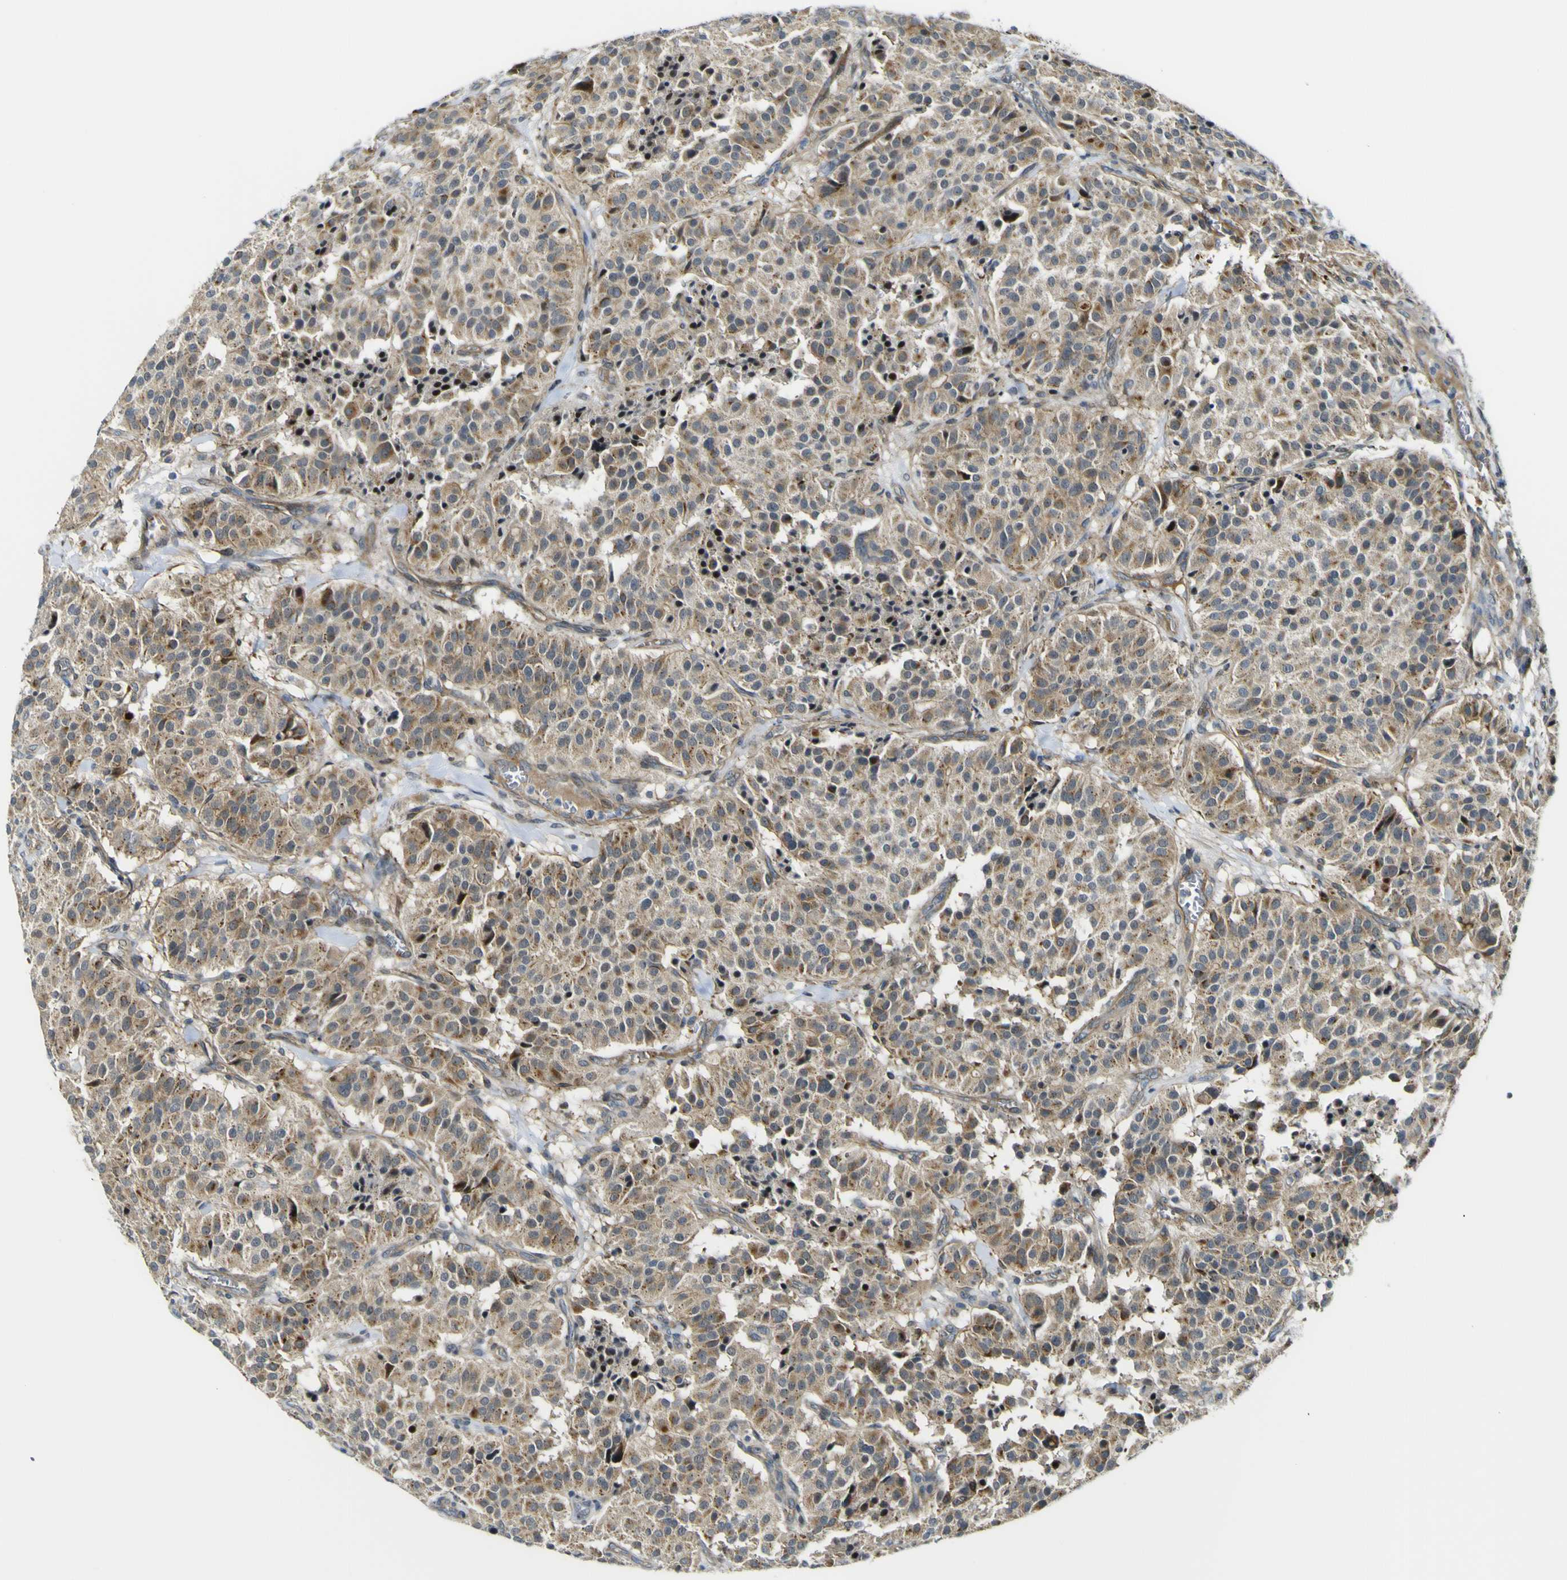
{"staining": {"intensity": "moderate", "quantity": ">75%", "location": "cytoplasmic/membranous"}, "tissue": "carcinoid", "cell_type": "Tumor cells", "image_type": "cancer", "snomed": [{"axis": "morphology", "description": "Carcinoid, malignant, NOS"}, {"axis": "topography", "description": "Lung"}], "caption": "A high-resolution image shows immunohistochemistry staining of carcinoid, which displays moderate cytoplasmic/membranous expression in about >75% of tumor cells.", "gene": "KDM7A", "patient": {"sex": "male", "age": 30}}